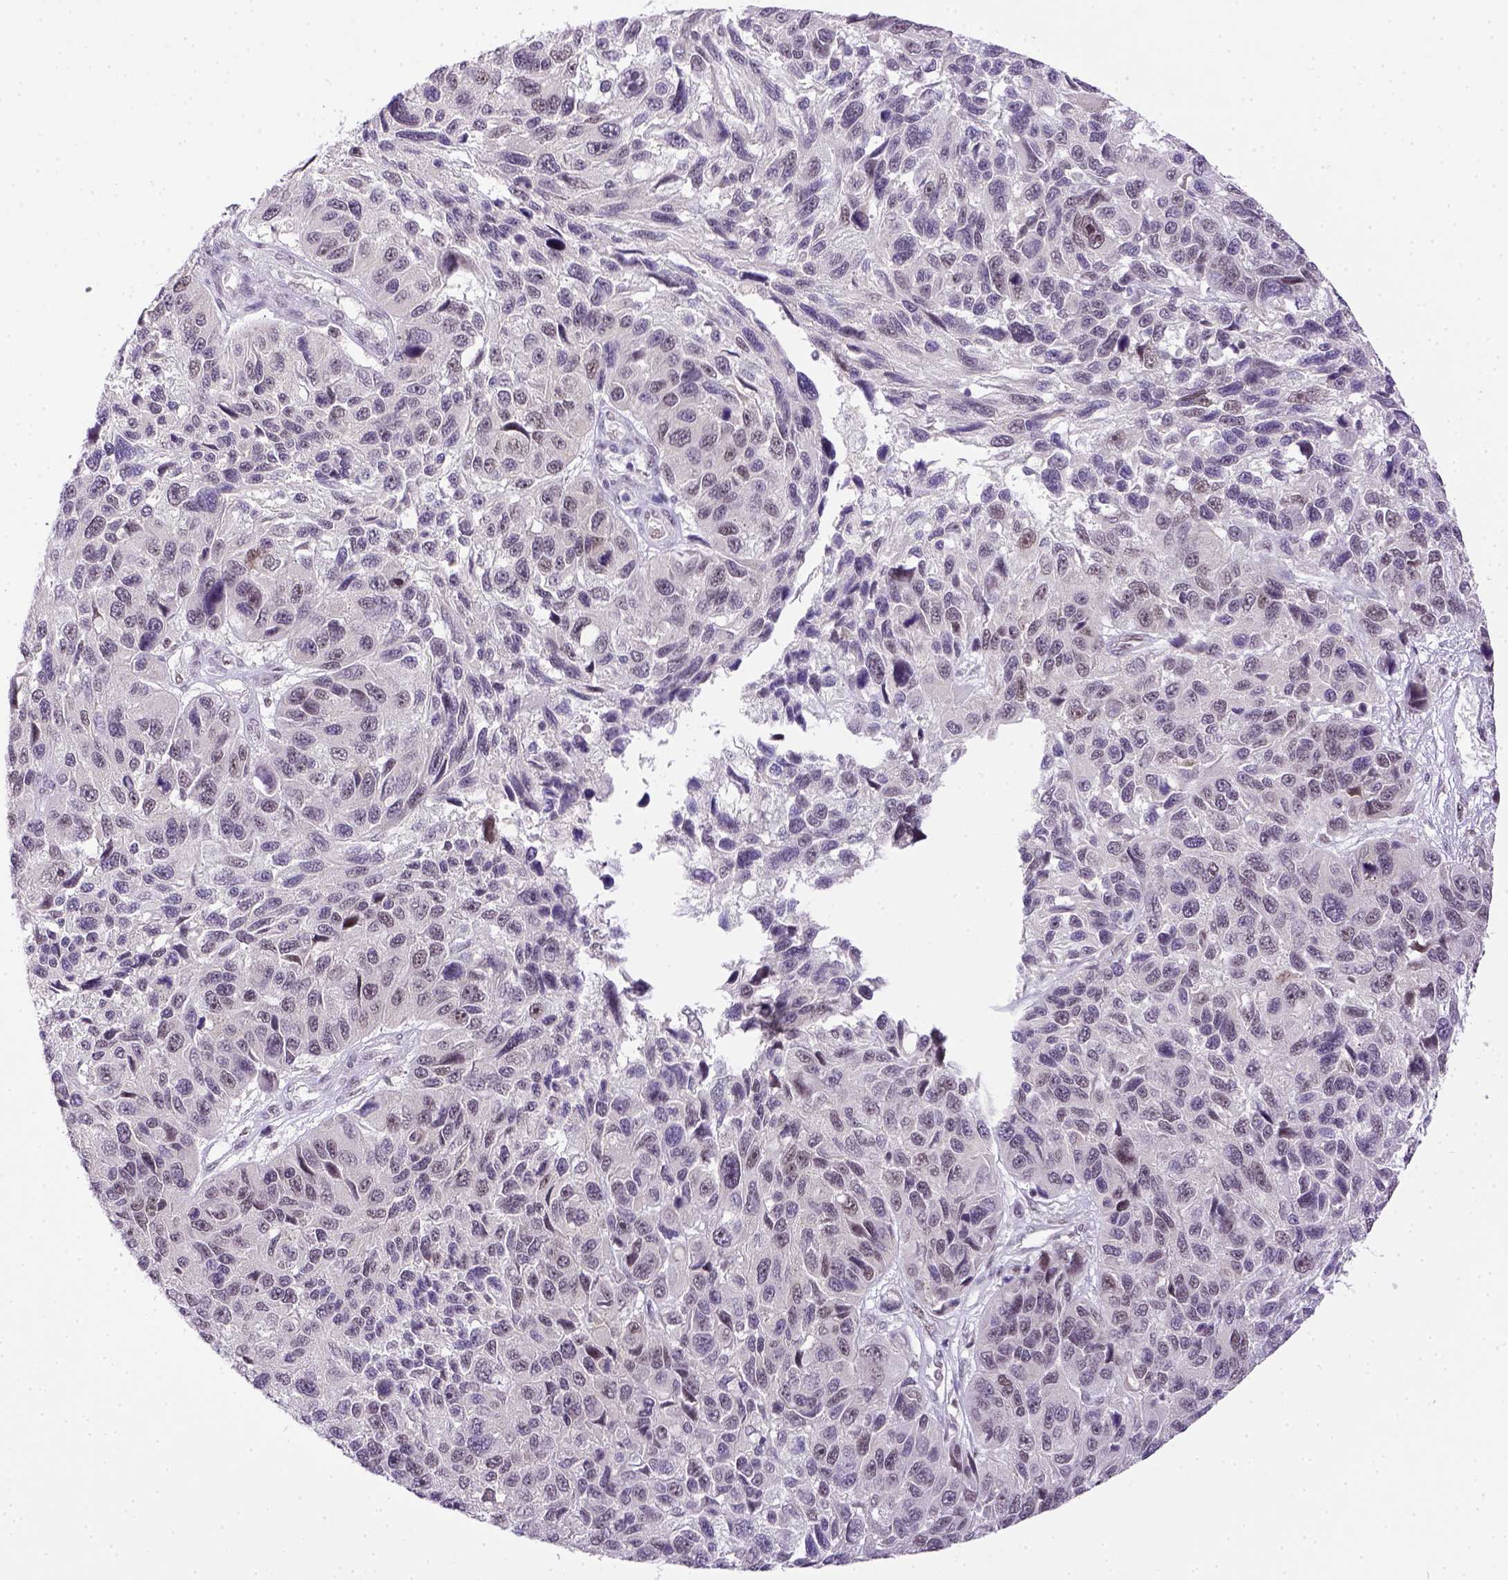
{"staining": {"intensity": "weak", "quantity": "<25%", "location": "nuclear"}, "tissue": "melanoma", "cell_type": "Tumor cells", "image_type": "cancer", "snomed": [{"axis": "morphology", "description": "Malignant melanoma, NOS"}, {"axis": "topography", "description": "Skin"}], "caption": "Tumor cells are negative for brown protein staining in melanoma.", "gene": "ERCC1", "patient": {"sex": "male", "age": 53}}